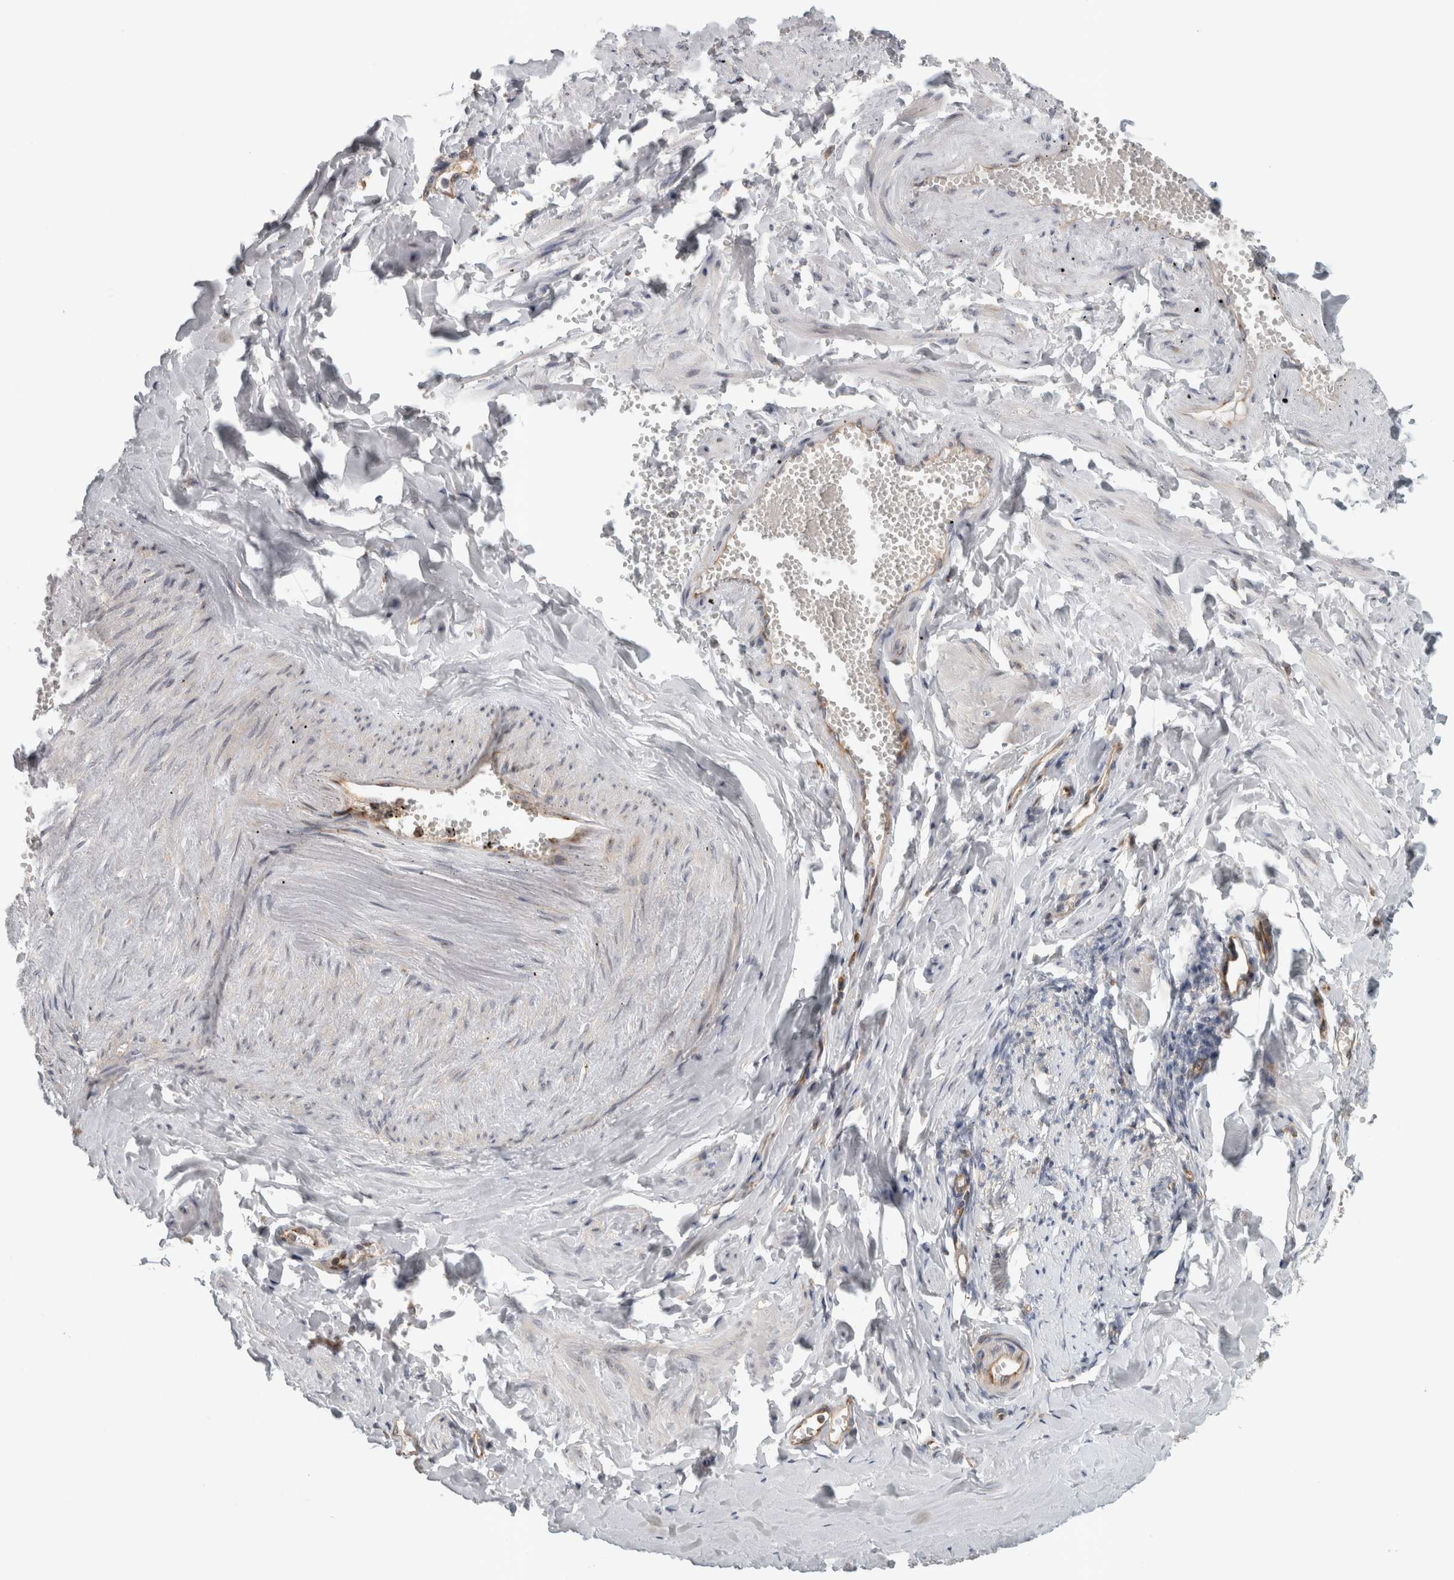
{"staining": {"intensity": "negative", "quantity": "none", "location": "none"}, "tissue": "adipose tissue", "cell_type": "Adipocytes", "image_type": "normal", "snomed": [{"axis": "morphology", "description": "Normal tissue, NOS"}, {"axis": "topography", "description": "Vascular tissue"}, {"axis": "topography", "description": "Fallopian tube"}, {"axis": "topography", "description": "Ovary"}], "caption": "This is a image of immunohistochemistry (IHC) staining of normal adipose tissue, which shows no staining in adipocytes. (Stains: DAB (3,3'-diaminobenzidine) immunohistochemistry (IHC) with hematoxylin counter stain, Microscopy: brightfield microscopy at high magnification).", "gene": "PEX6", "patient": {"sex": "female", "age": 67}}